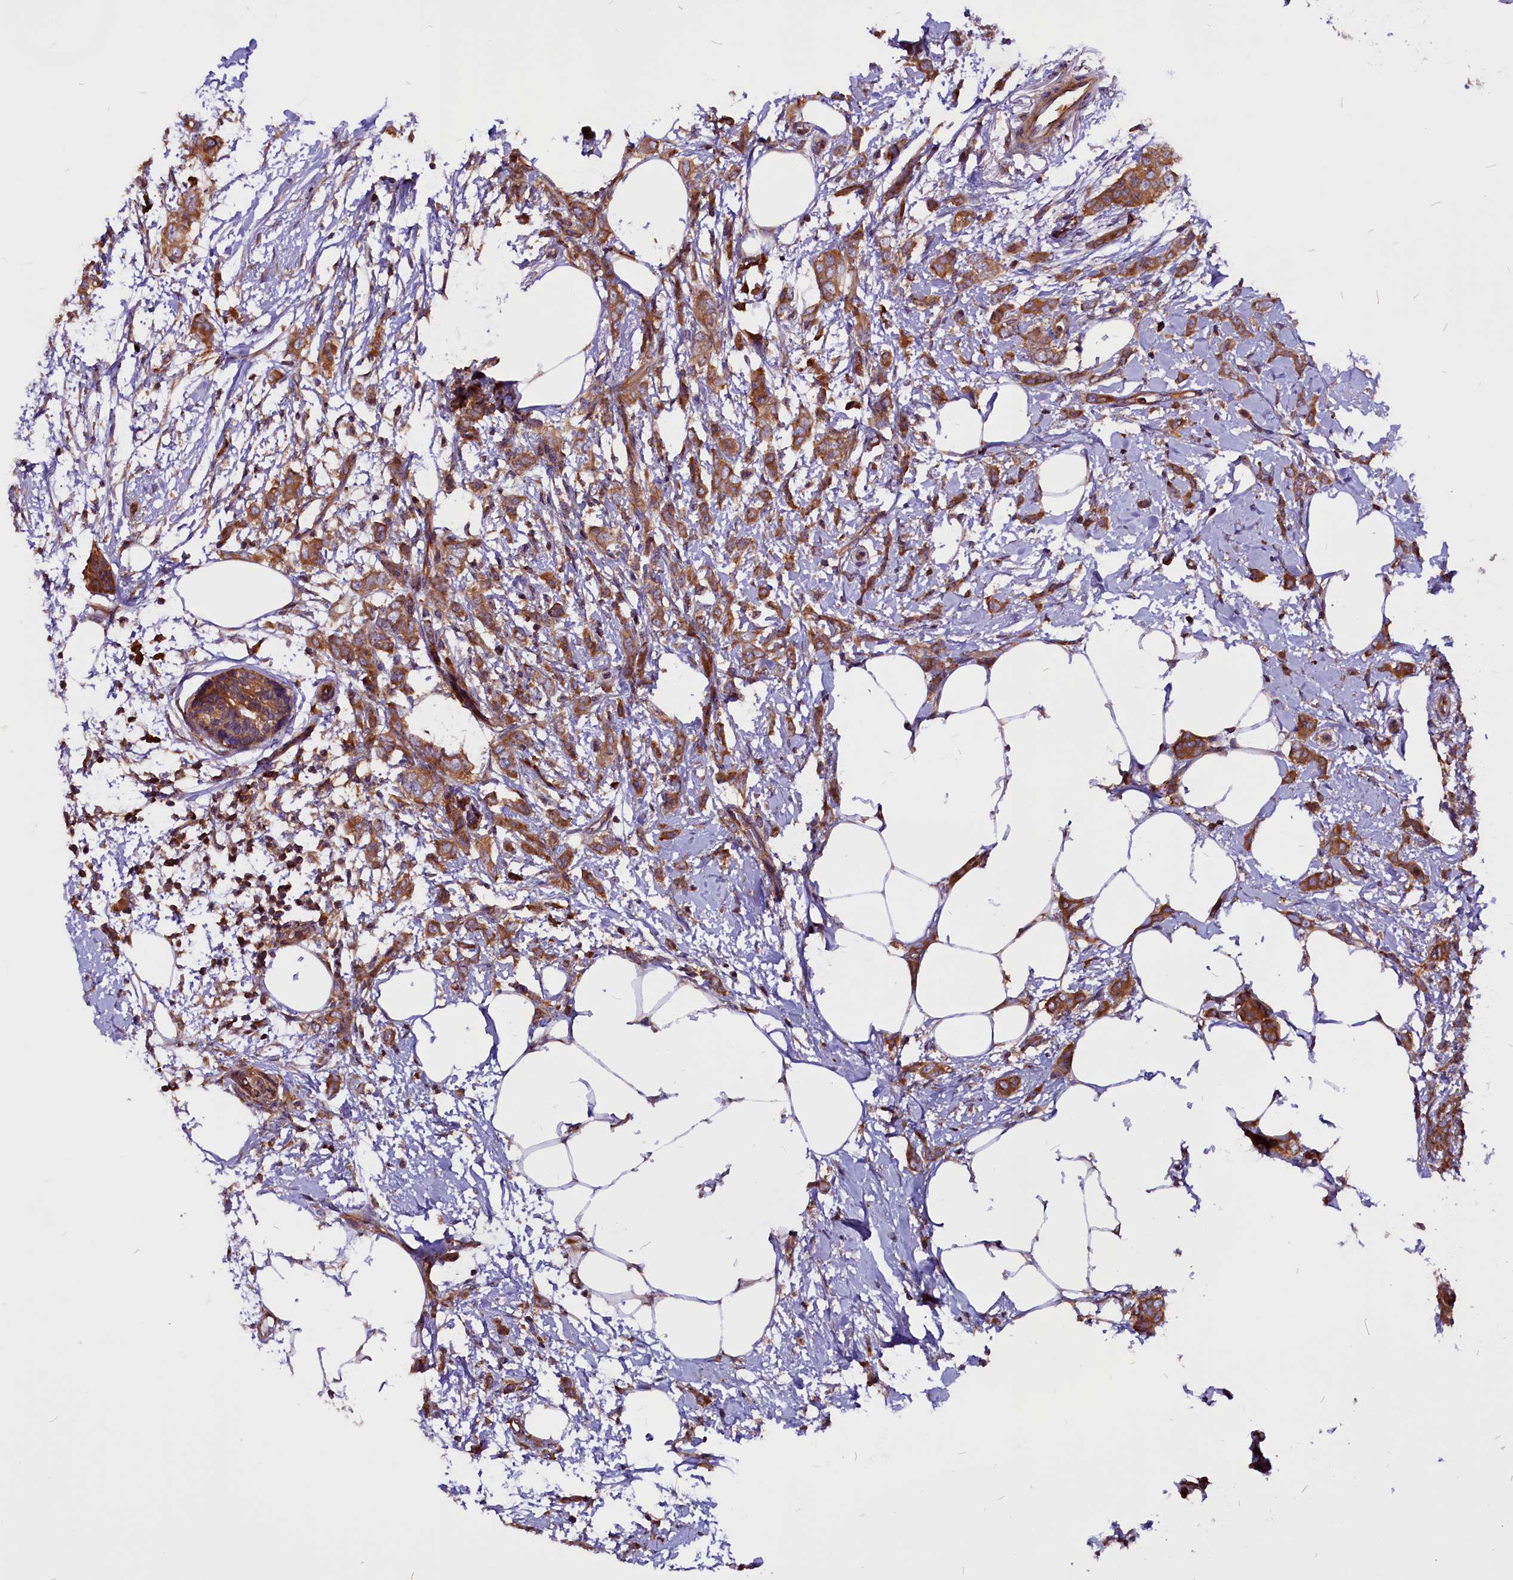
{"staining": {"intensity": "moderate", "quantity": ">75%", "location": "cytoplasmic/membranous"}, "tissue": "breast cancer", "cell_type": "Tumor cells", "image_type": "cancer", "snomed": [{"axis": "morphology", "description": "Duct carcinoma"}, {"axis": "topography", "description": "Breast"}], "caption": "Intraductal carcinoma (breast) stained with DAB immunohistochemistry exhibits medium levels of moderate cytoplasmic/membranous positivity in approximately >75% of tumor cells. The protein is shown in brown color, while the nuclei are stained blue.", "gene": "EIF3G", "patient": {"sex": "female", "age": 72}}